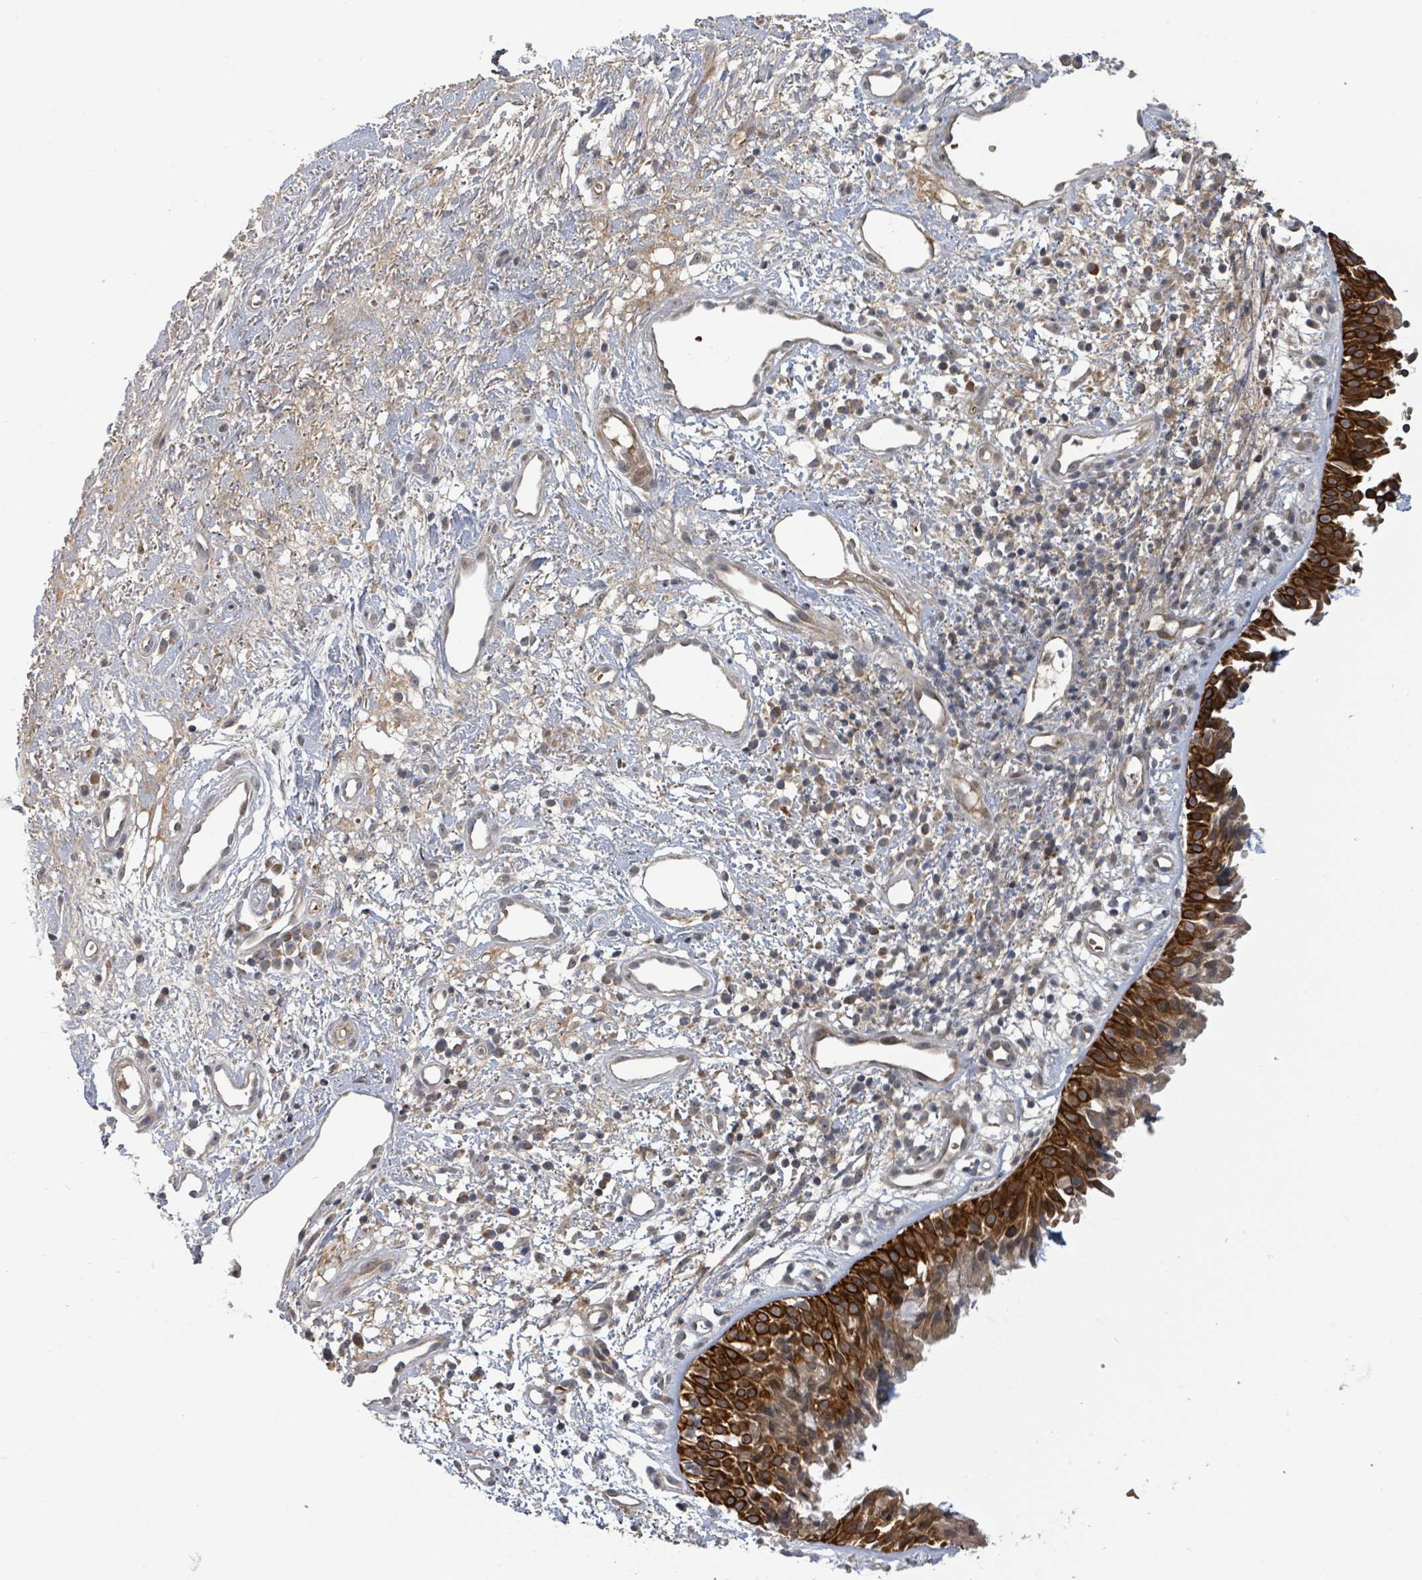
{"staining": {"intensity": "strong", "quantity": ">75%", "location": "cytoplasmic/membranous"}, "tissue": "nasopharynx", "cell_type": "Respiratory epithelial cells", "image_type": "normal", "snomed": [{"axis": "morphology", "description": "Normal tissue, NOS"}, {"axis": "topography", "description": "Cartilage tissue"}, {"axis": "topography", "description": "Nasopharynx"}, {"axis": "topography", "description": "Thyroid gland"}], "caption": "This image reveals immunohistochemistry (IHC) staining of normal nasopharynx, with high strong cytoplasmic/membranous expression in approximately >75% of respiratory epithelial cells.", "gene": "ITGA11", "patient": {"sex": "male", "age": 63}}